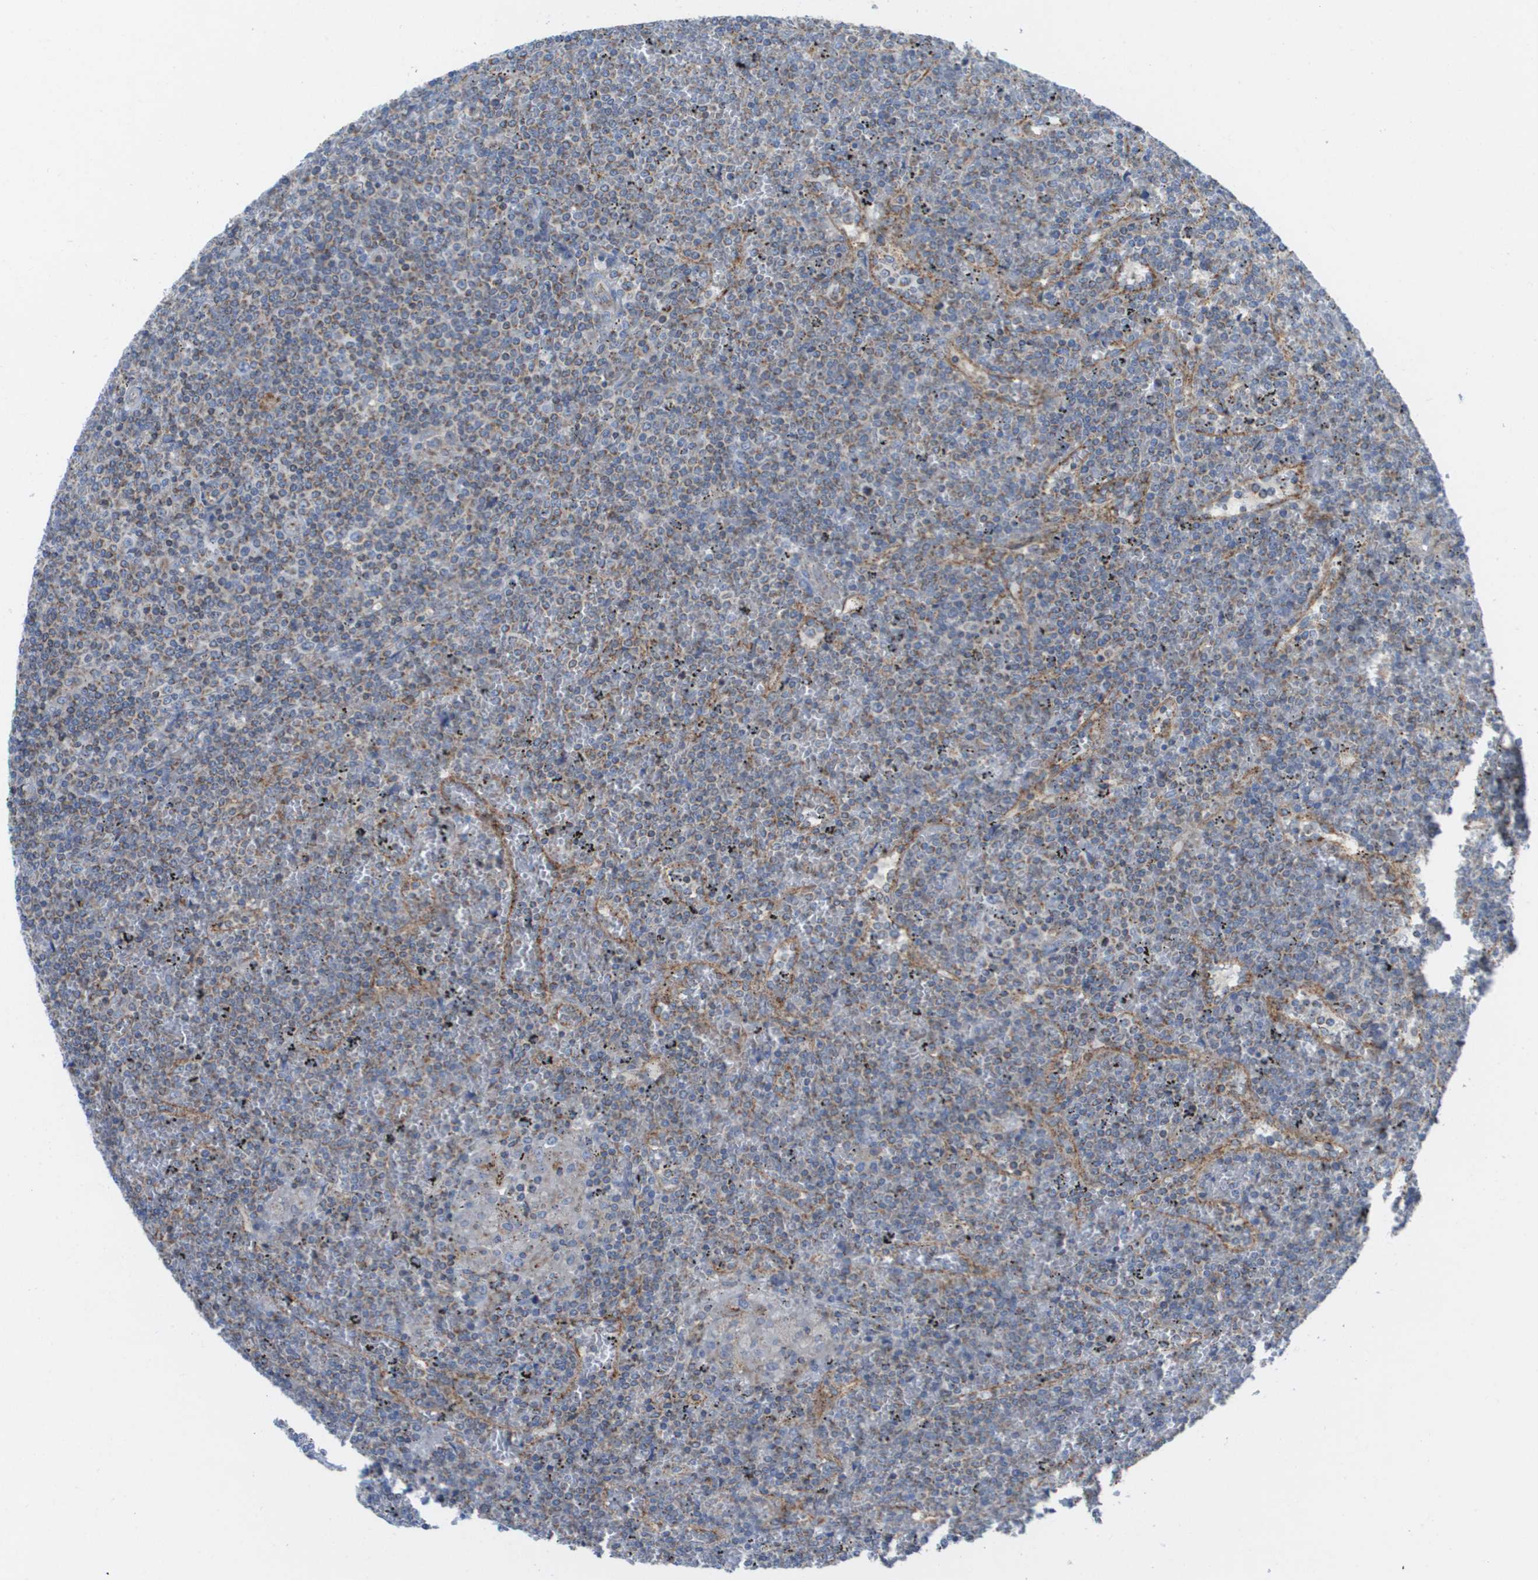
{"staining": {"intensity": "negative", "quantity": "none", "location": "none"}, "tissue": "lymphoma", "cell_type": "Tumor cells", "image_type": "cancer", "snomed": [{"axis": "morphology", "description": "Malignant lymphoma, non-Hodgkin's type, Low grade"}, {"axis": "topography", "description": "Spleen"}], "caption": "The immunohistochemistry (IHC) image has no significant positivity in tumor cells of malignant lymphoma, non-Hodgkin's type (low-grade) tissue.", "gene": "FIS1", "patient": {"sex": "female", "age": 19}}